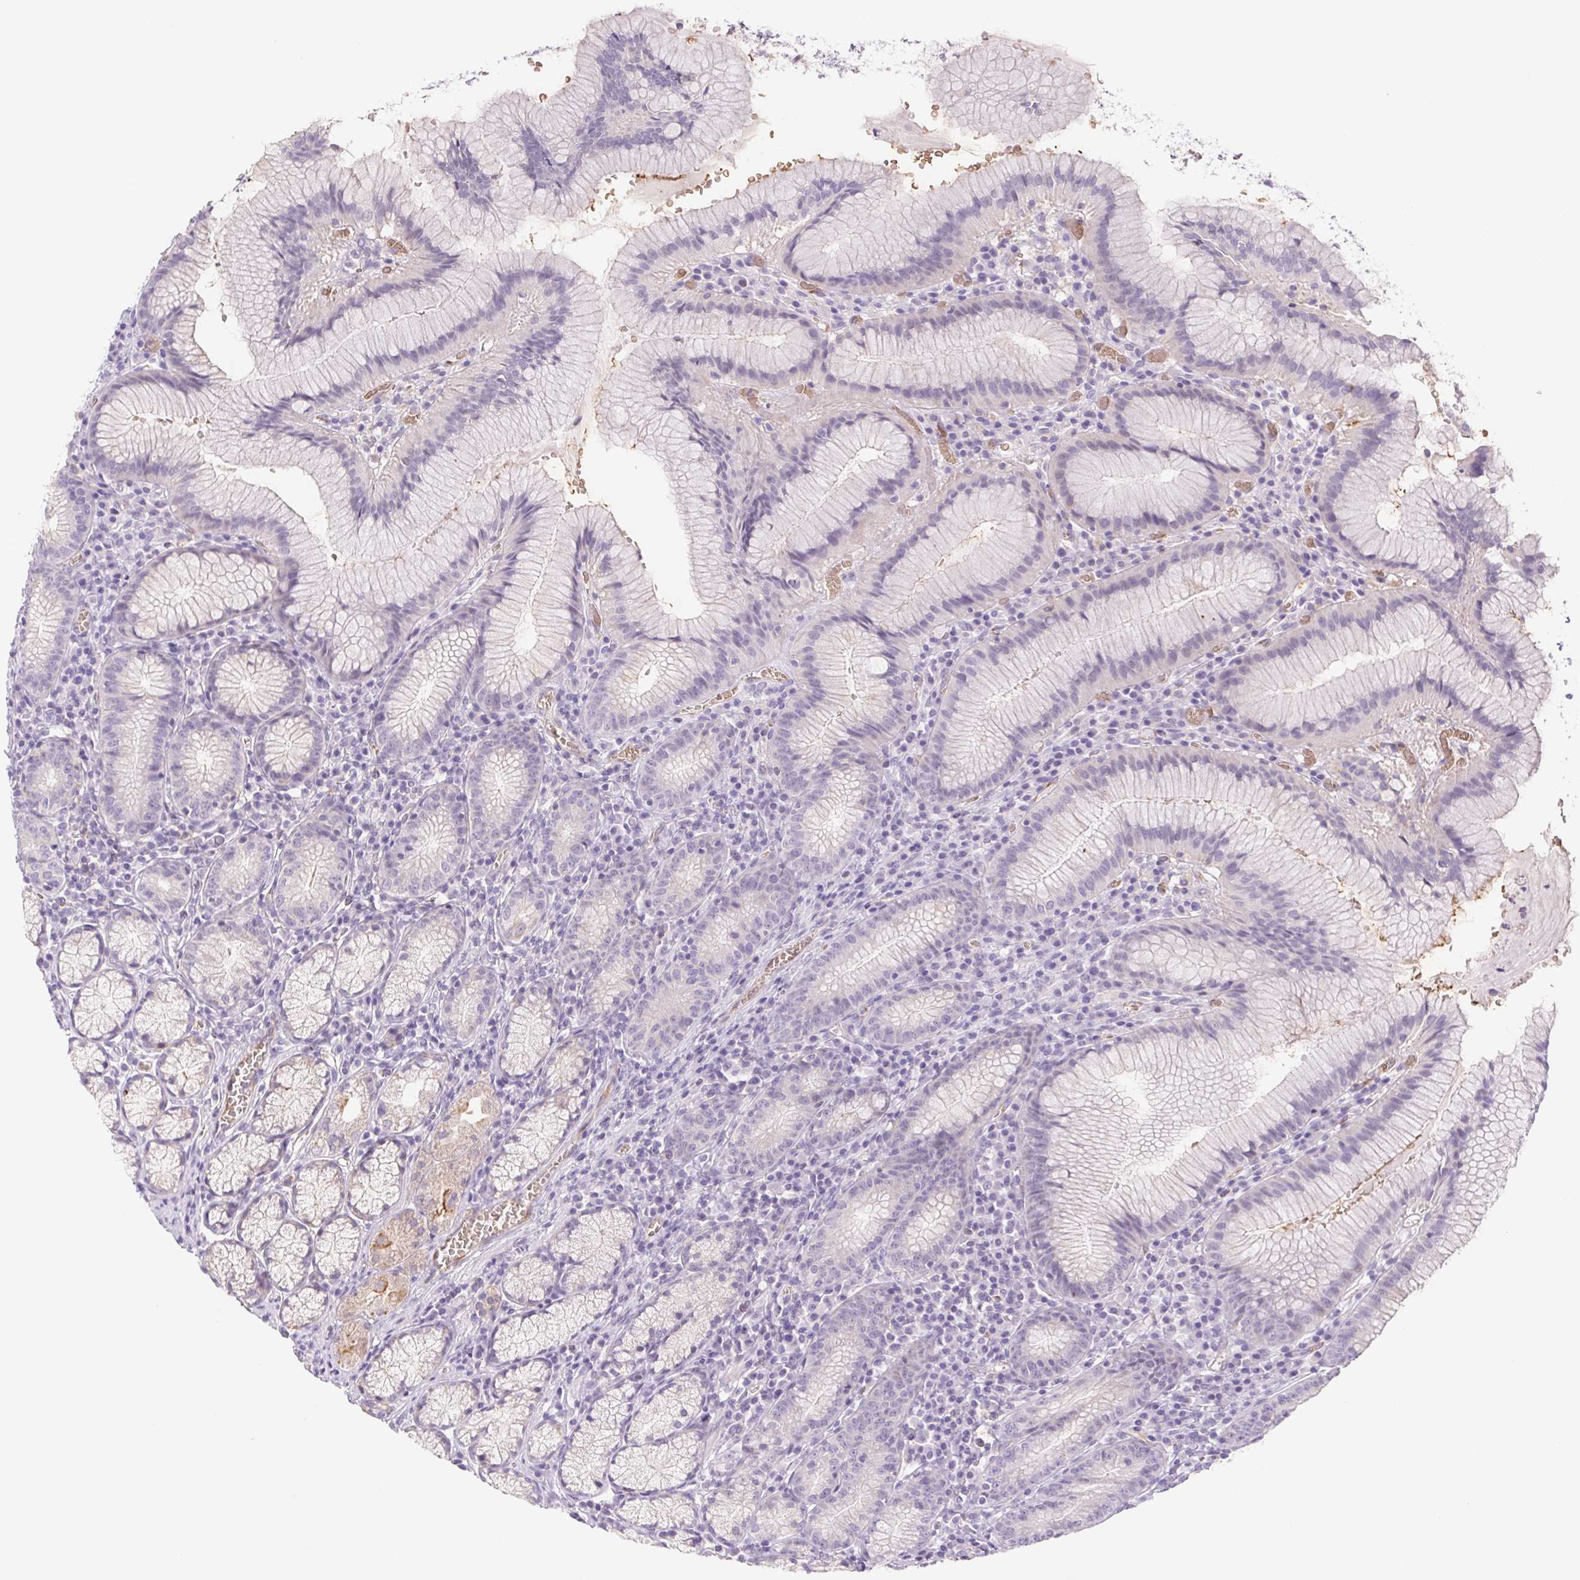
{"staining": {"intensity": "weak", "quantity": "25%-75%", "location": "cytoplasmic/membranous"}, "tissue": "stomach", "cell_type": "Glandular cells", "image_type": "normal", "snomed": [{"axis": "morphology", "description": "Normal tissue, NOS"}, {"axis": "topography", "description": "Stomach"}], "caption": "Immunohistochemical staining of benign human stomach demonstrates low levels of weak cytoplasmic/membranous expression in about 25%-75% of glandular cells.", "gene": "IGFL3", "patient": {"sex": "male", "age": 55}}